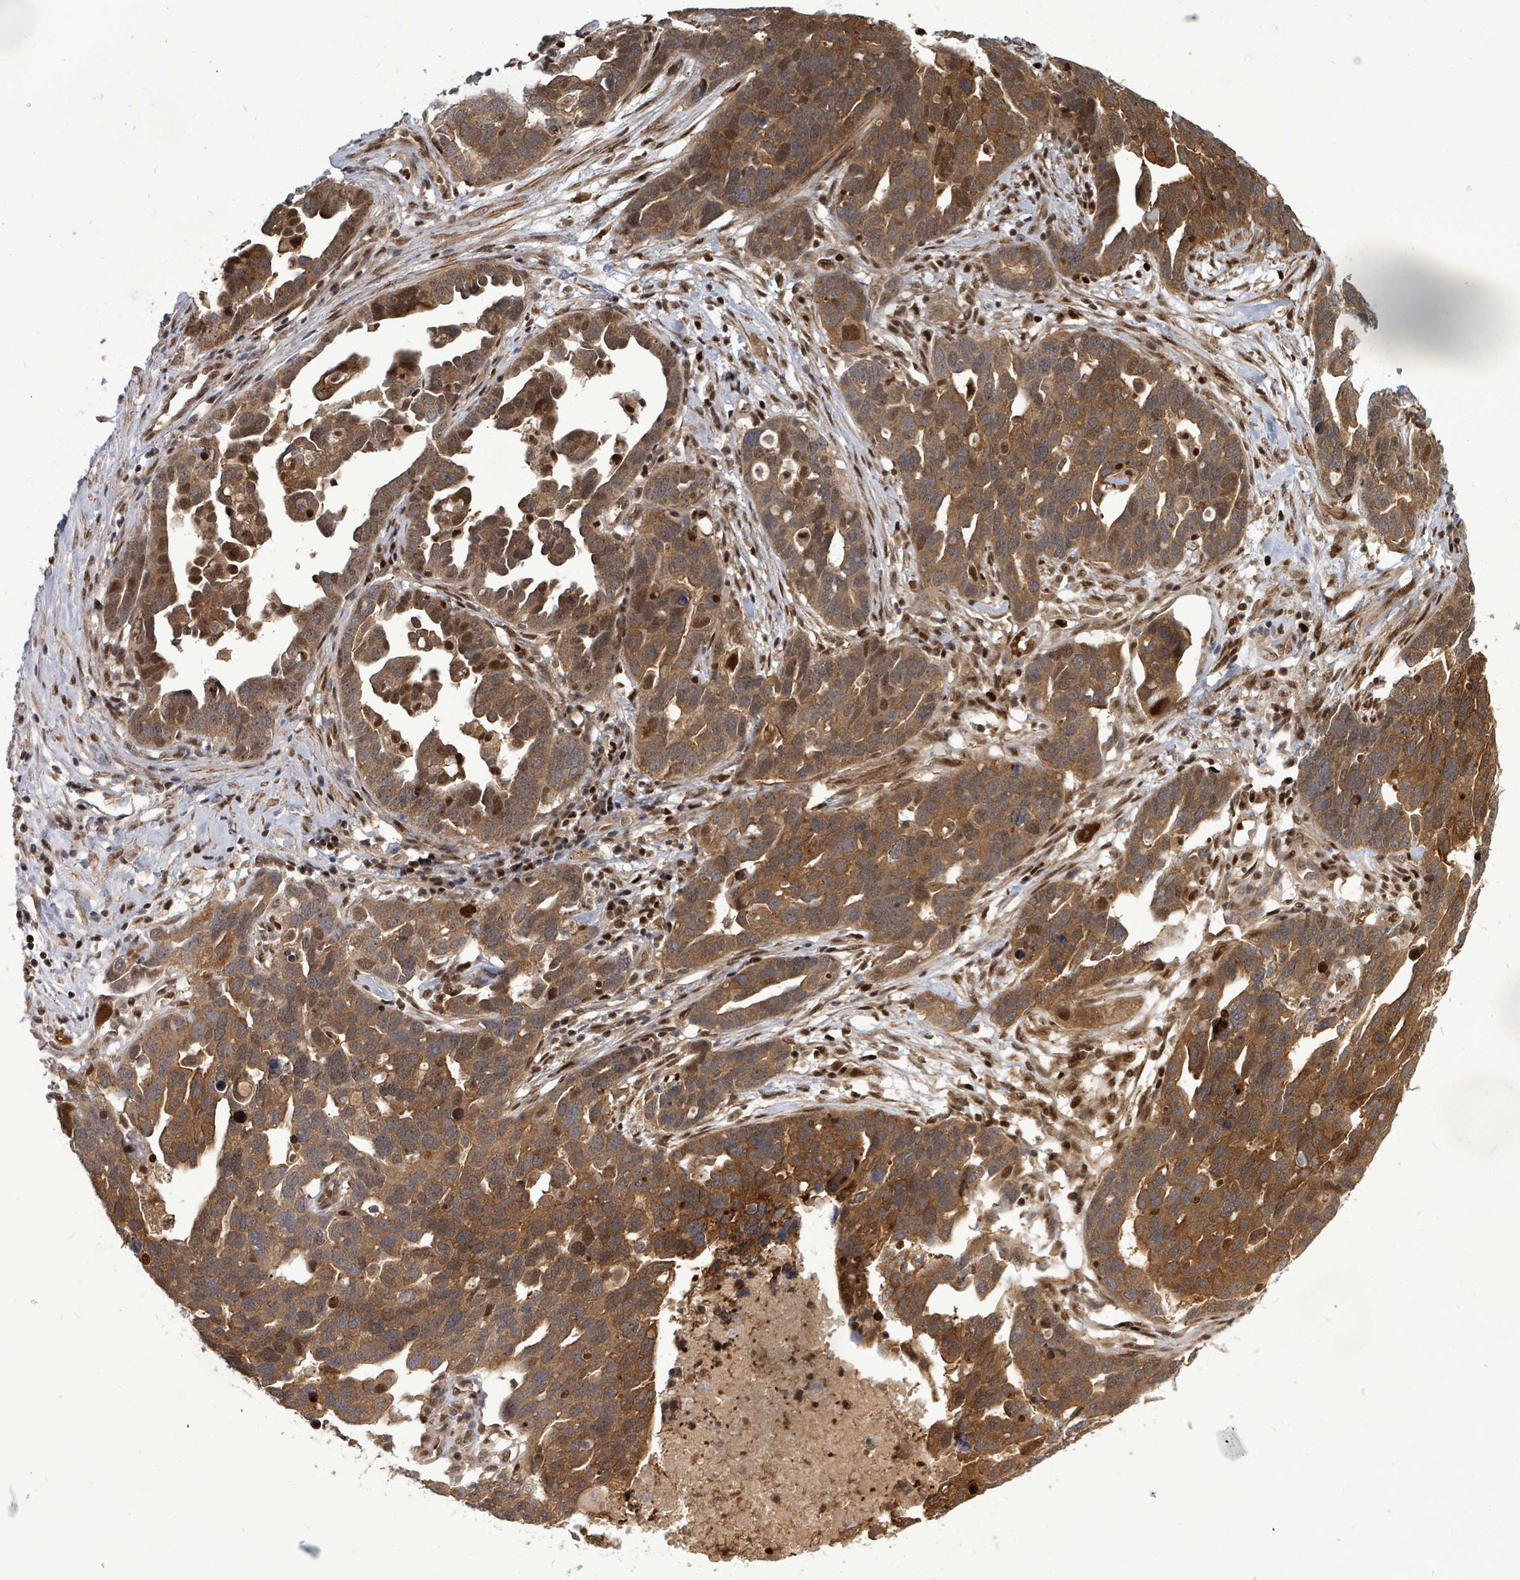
{"staining": {"intensity": "moderate", "quantity": ">75%", "location": "cytoplasmic/membranous,nuclear"}, "tissue": "ovarian cancer", "cell_type": "Tumor cells", "image_type": "cancer", "snomed": [{"axis": "morphology", "description": "Cystadenocarcinoma, serous, NOS"}, {"axis": "topography", "description": "Ovary"}], "caption": "Immunohistochemical staining of human ovarian cancer (serous cystadenocarcinoma) shows moderate cytoplasmic/membranous and nuclear protein positivity in approximately >75% of tumor cells.", "gene": "TRDMT1", "patient": {"sex": "female", "age": 54}}